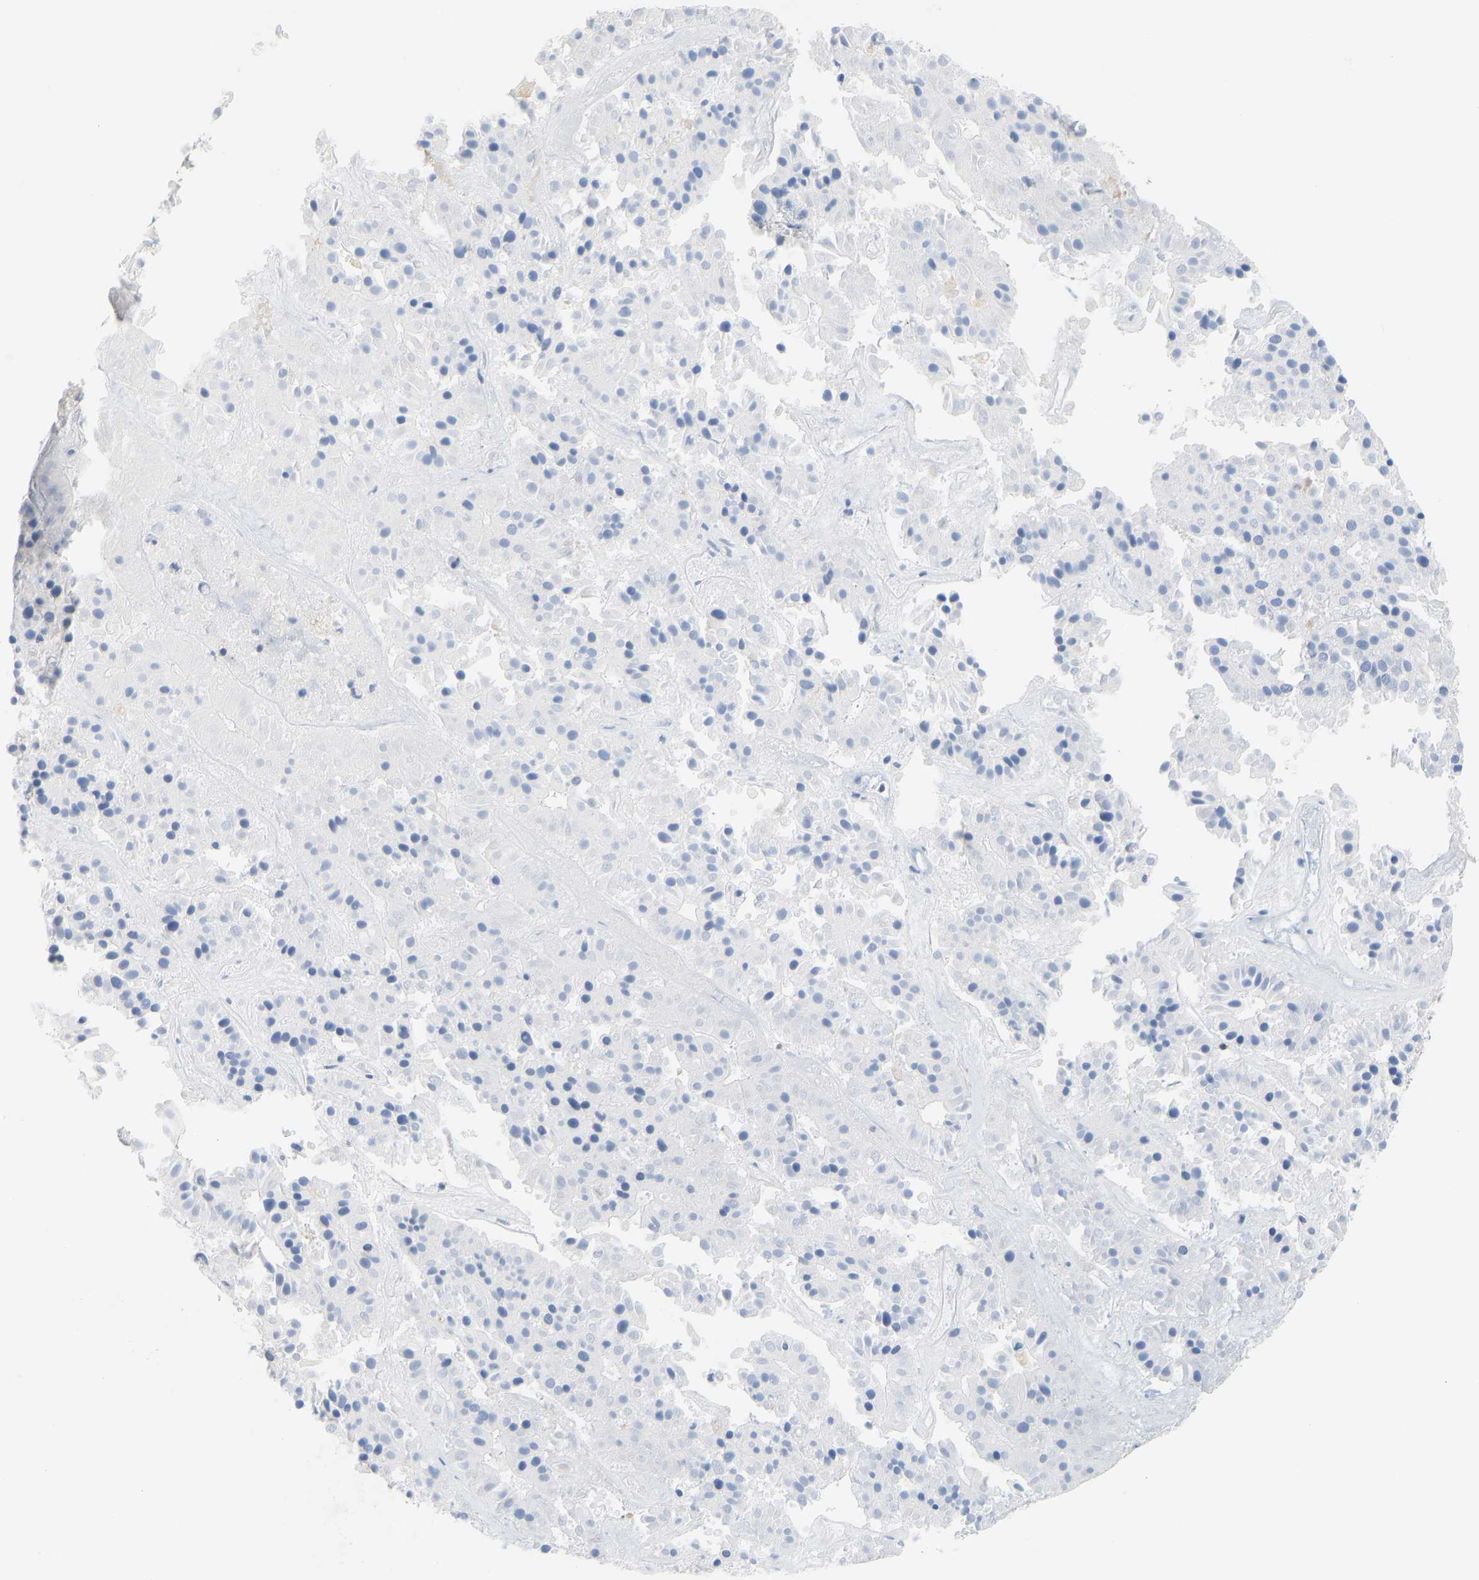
{"staining": {"intensity": "negative", "quantity": "none", "location": "none"}, "tissue": "pancreatic cancer", "cell_type": "Tumor cells", "image_type": "cancer", "snomed": [{"axis": "morphology", "description": "Adenocarcinoma, NOS"}, {"axis": "topography", "description": "Pancreas"}], "caption": "Immunohistochemistry image of human adenocarcinoma (pancreatic) stained for a protein (brown), which demonstrates no expression in tumor cells.", "gene": "EVL", "patient": {"sex": "male", "age": 50}}